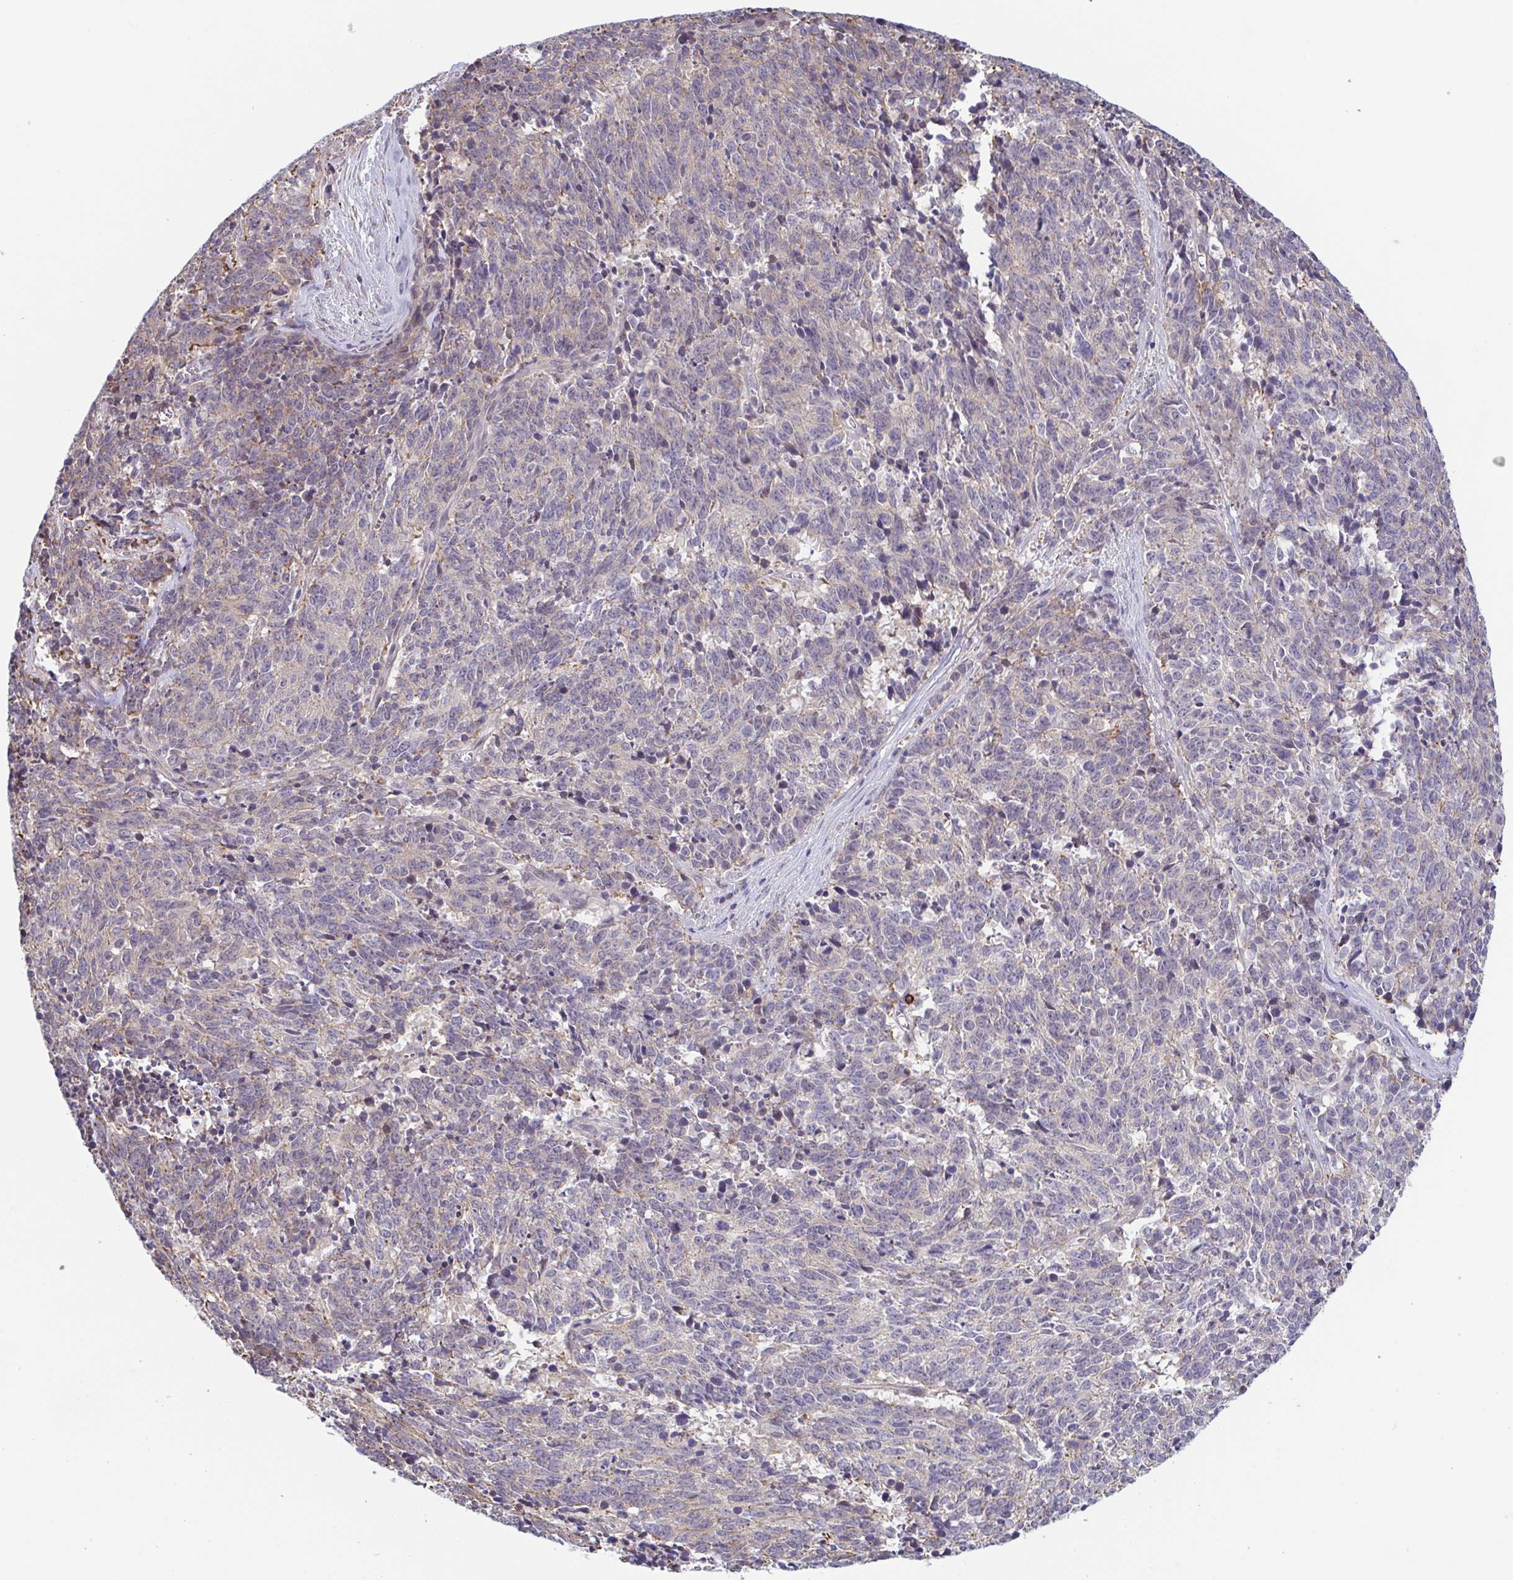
{"staining": {"intensity": "negative", "quantity": "none", "location": "none"}, "tissue": "cervical cancer", "cell_type": "Tumor cells", "image_type": "cancer", "snomed": [{"axis": "morphology", "description": "Squamous cell carcinoma, NOS"}, {"axis": "topography", "description": "Cervix"}], "caption": "A high-resolution photomicrograph shows immunohistochemistry (IHC) staining of squamous cell carcinoma (cervical), which exhibits no significant positivity in tumor cells.", "gene": "PREPL", "patient": {"sex": "female", "age": 29}}